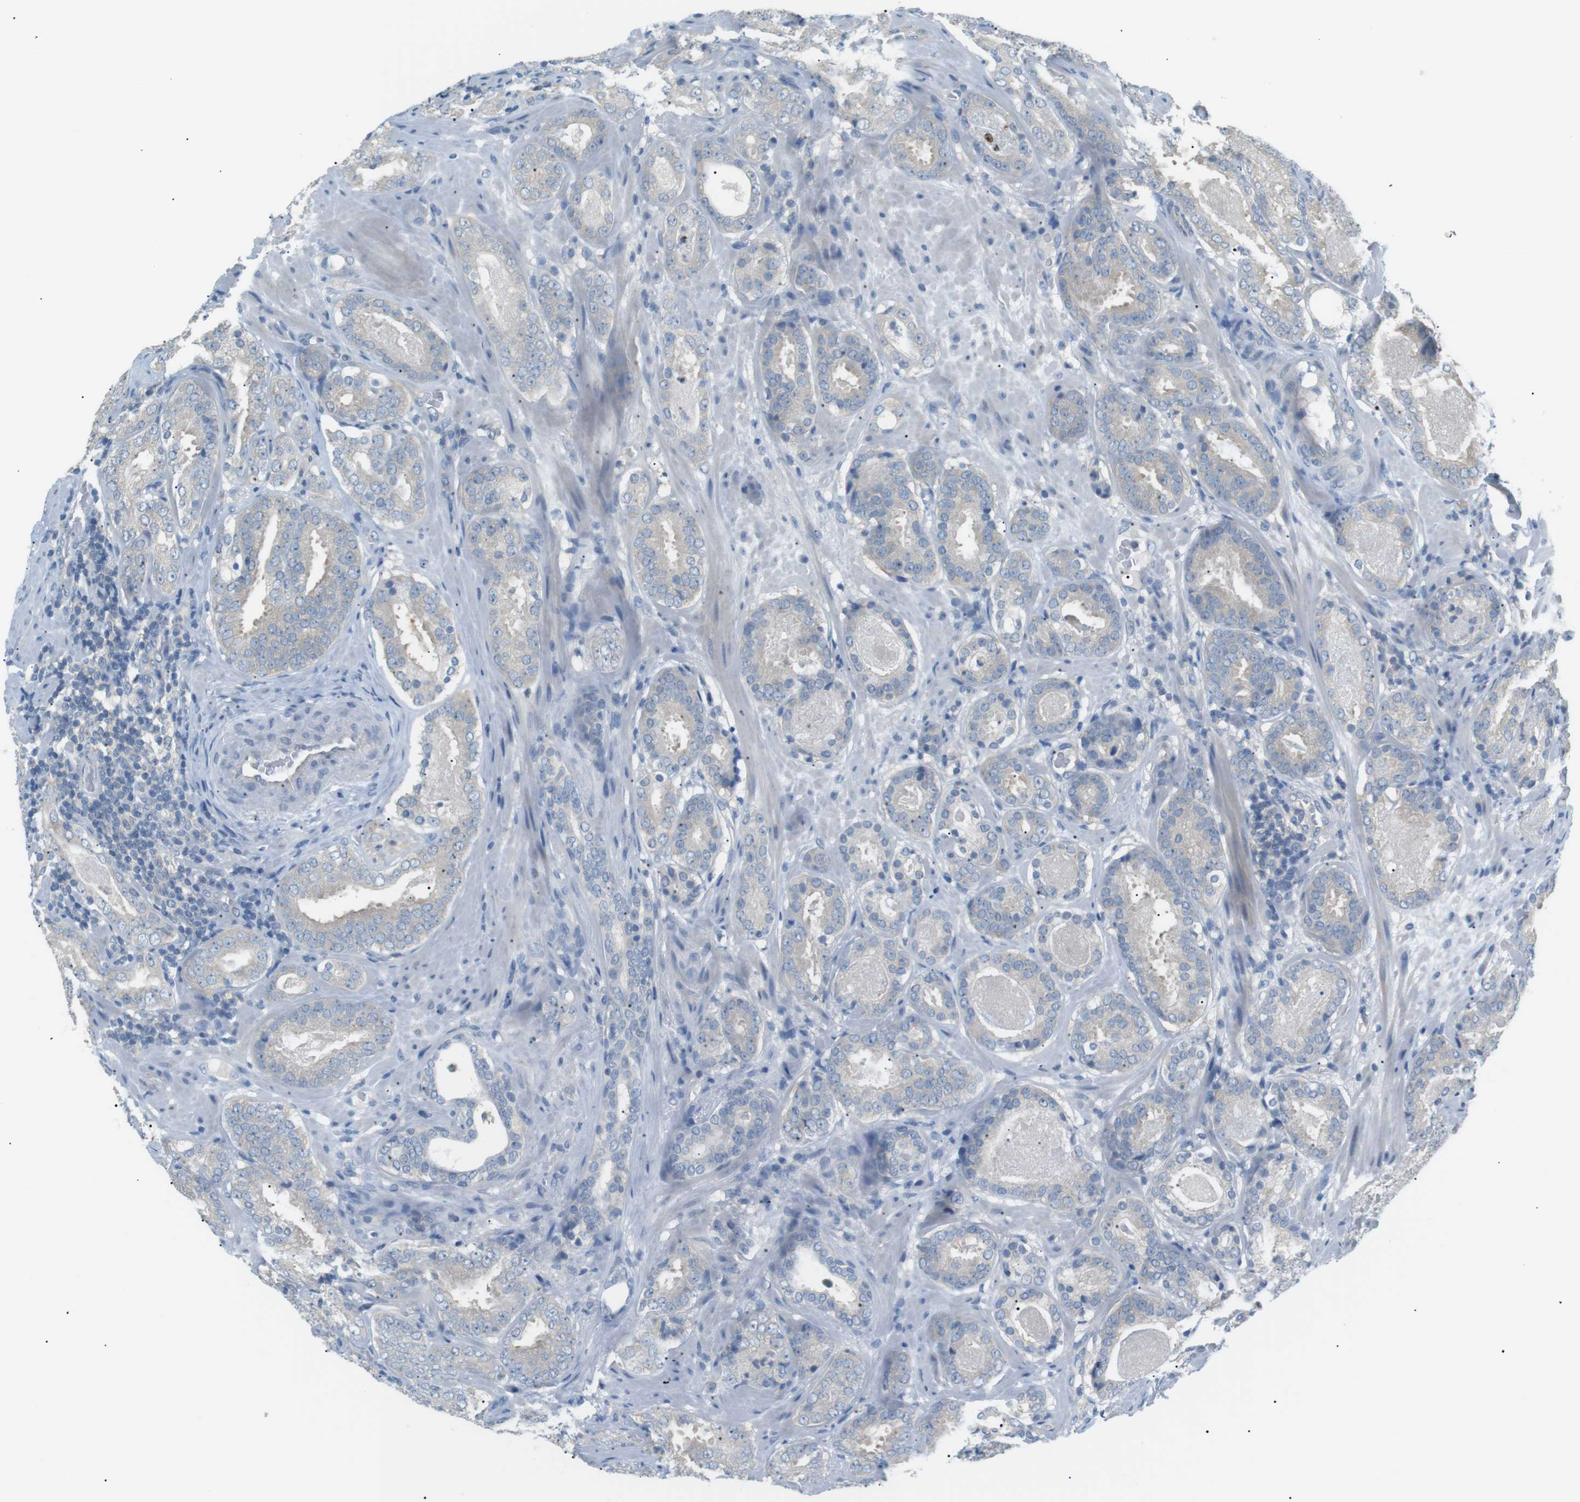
{"staining": {"intensity": "negative", "quantity": "none", "location": "none"}, "tissue": "prostate cancer", "cell_type": "Tumor cells", "image_type": "cancer", "snomed": [{"axis": "morphology", "description": "Adenocarcinoma, Low grade"}, {"axis": "topography", "description": "Prostate"}], "caption": "Prostate adenocarcinoma (low-grade) stained for a protein using immunohistochemistry (IHC) demonstrates no expression tumor cells.", "gene": "CDH26", "patient": {"sex": "male", "age": 69}}